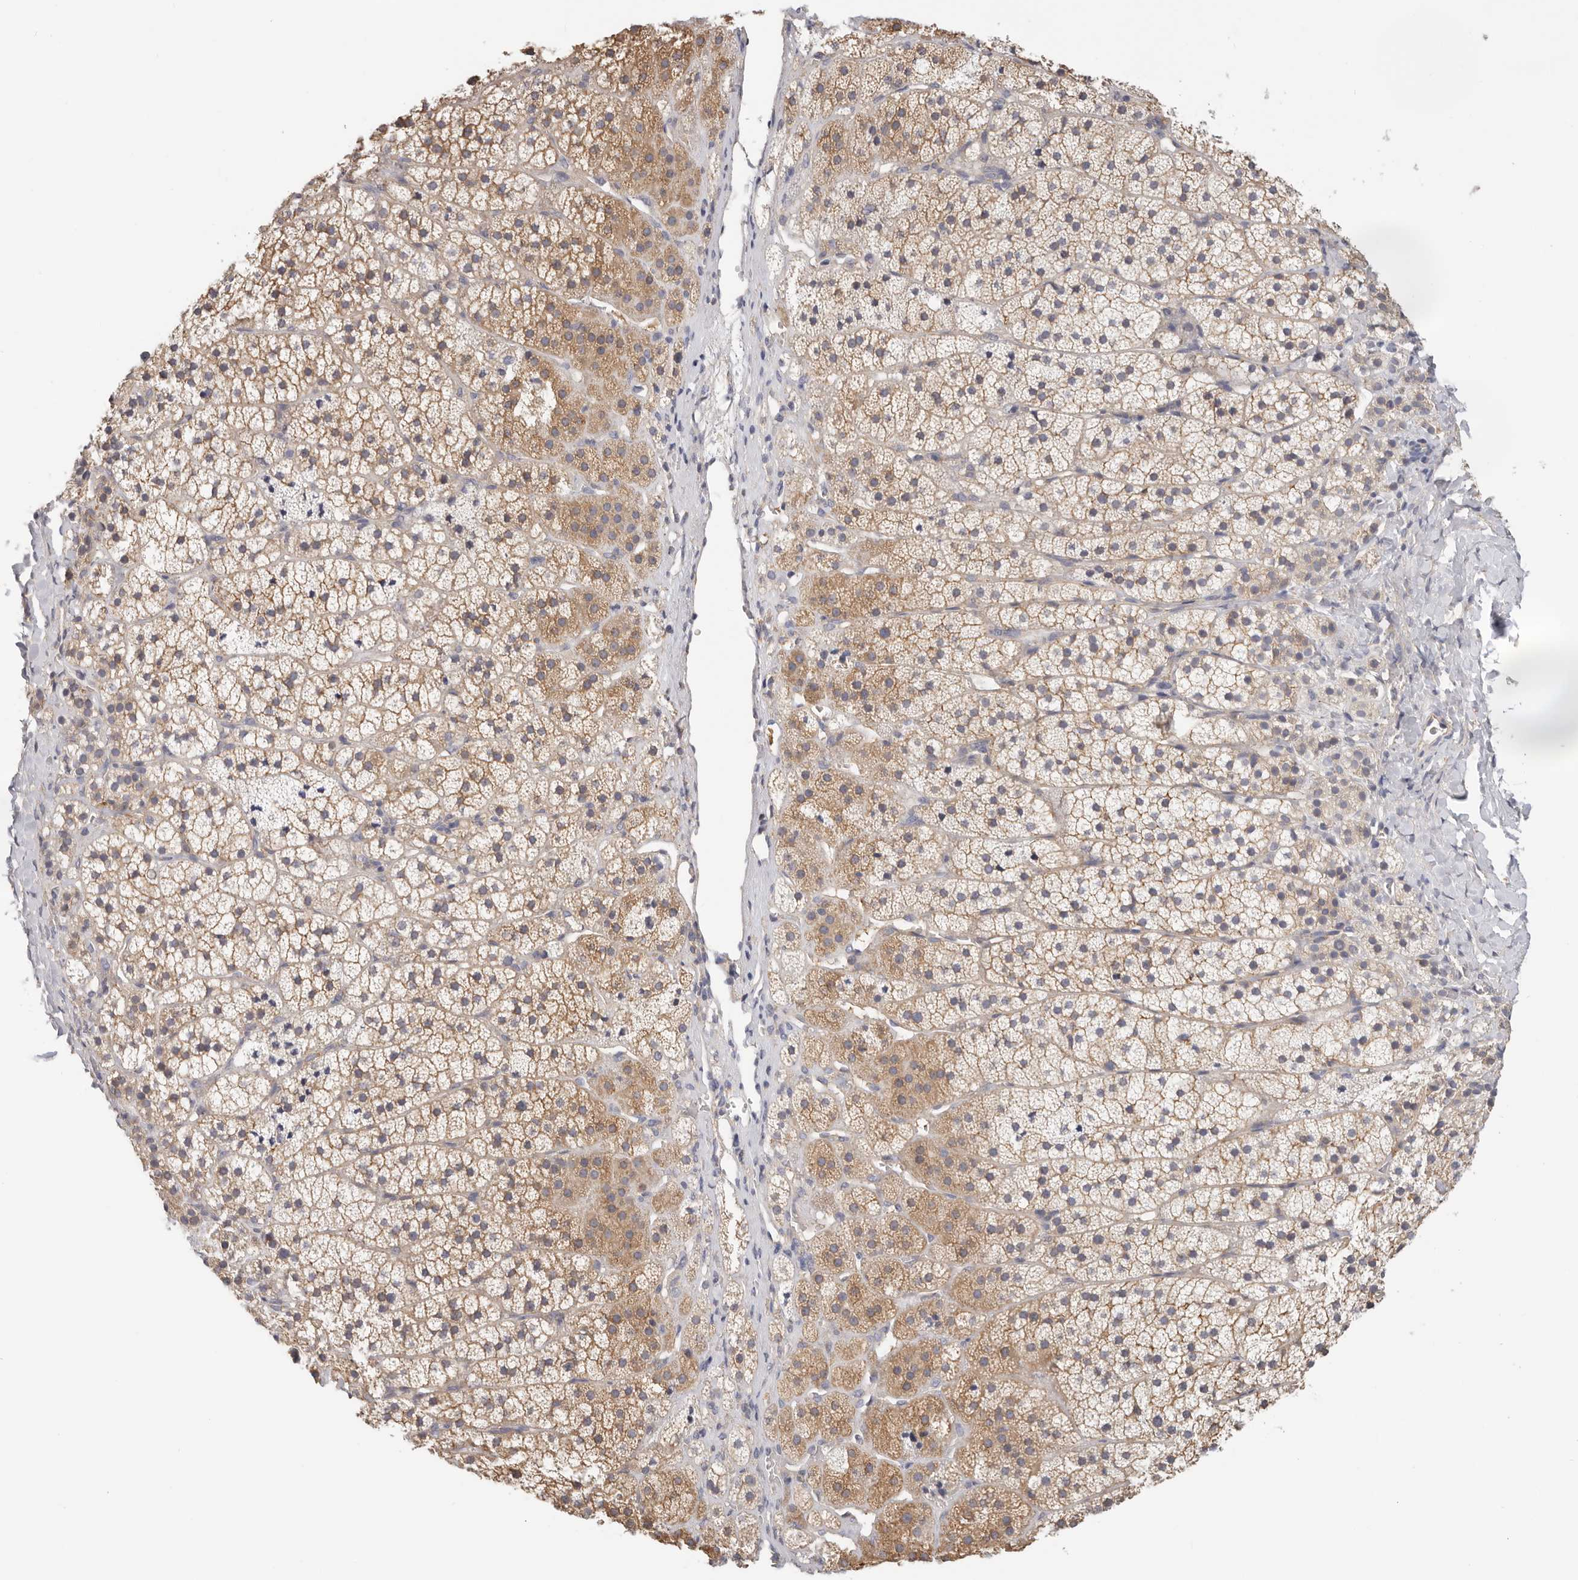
{"staining": {"intensity": "moderate", "quantity": ">75%", "location": "cytoplasmic/membranous"}, "tissue": "adrenal gland", "cell_type": "Glandular cells", "image_type": "normal", "snomed": [{"axis": "morphology", "description": "Normal tissue, NOS"}, {"axis": "topography", "description": "Adrenal gland"}], "caption": "Glandular cells exhibit moderate cytoplasmic/membranous expression in approximately >75% of cells in normal adrenal gland. (brown staining indicates protein expression, while blue staining denotes nuclei).", "gene": "AFDN", "patient": {"sex": "female", "age": 44}}